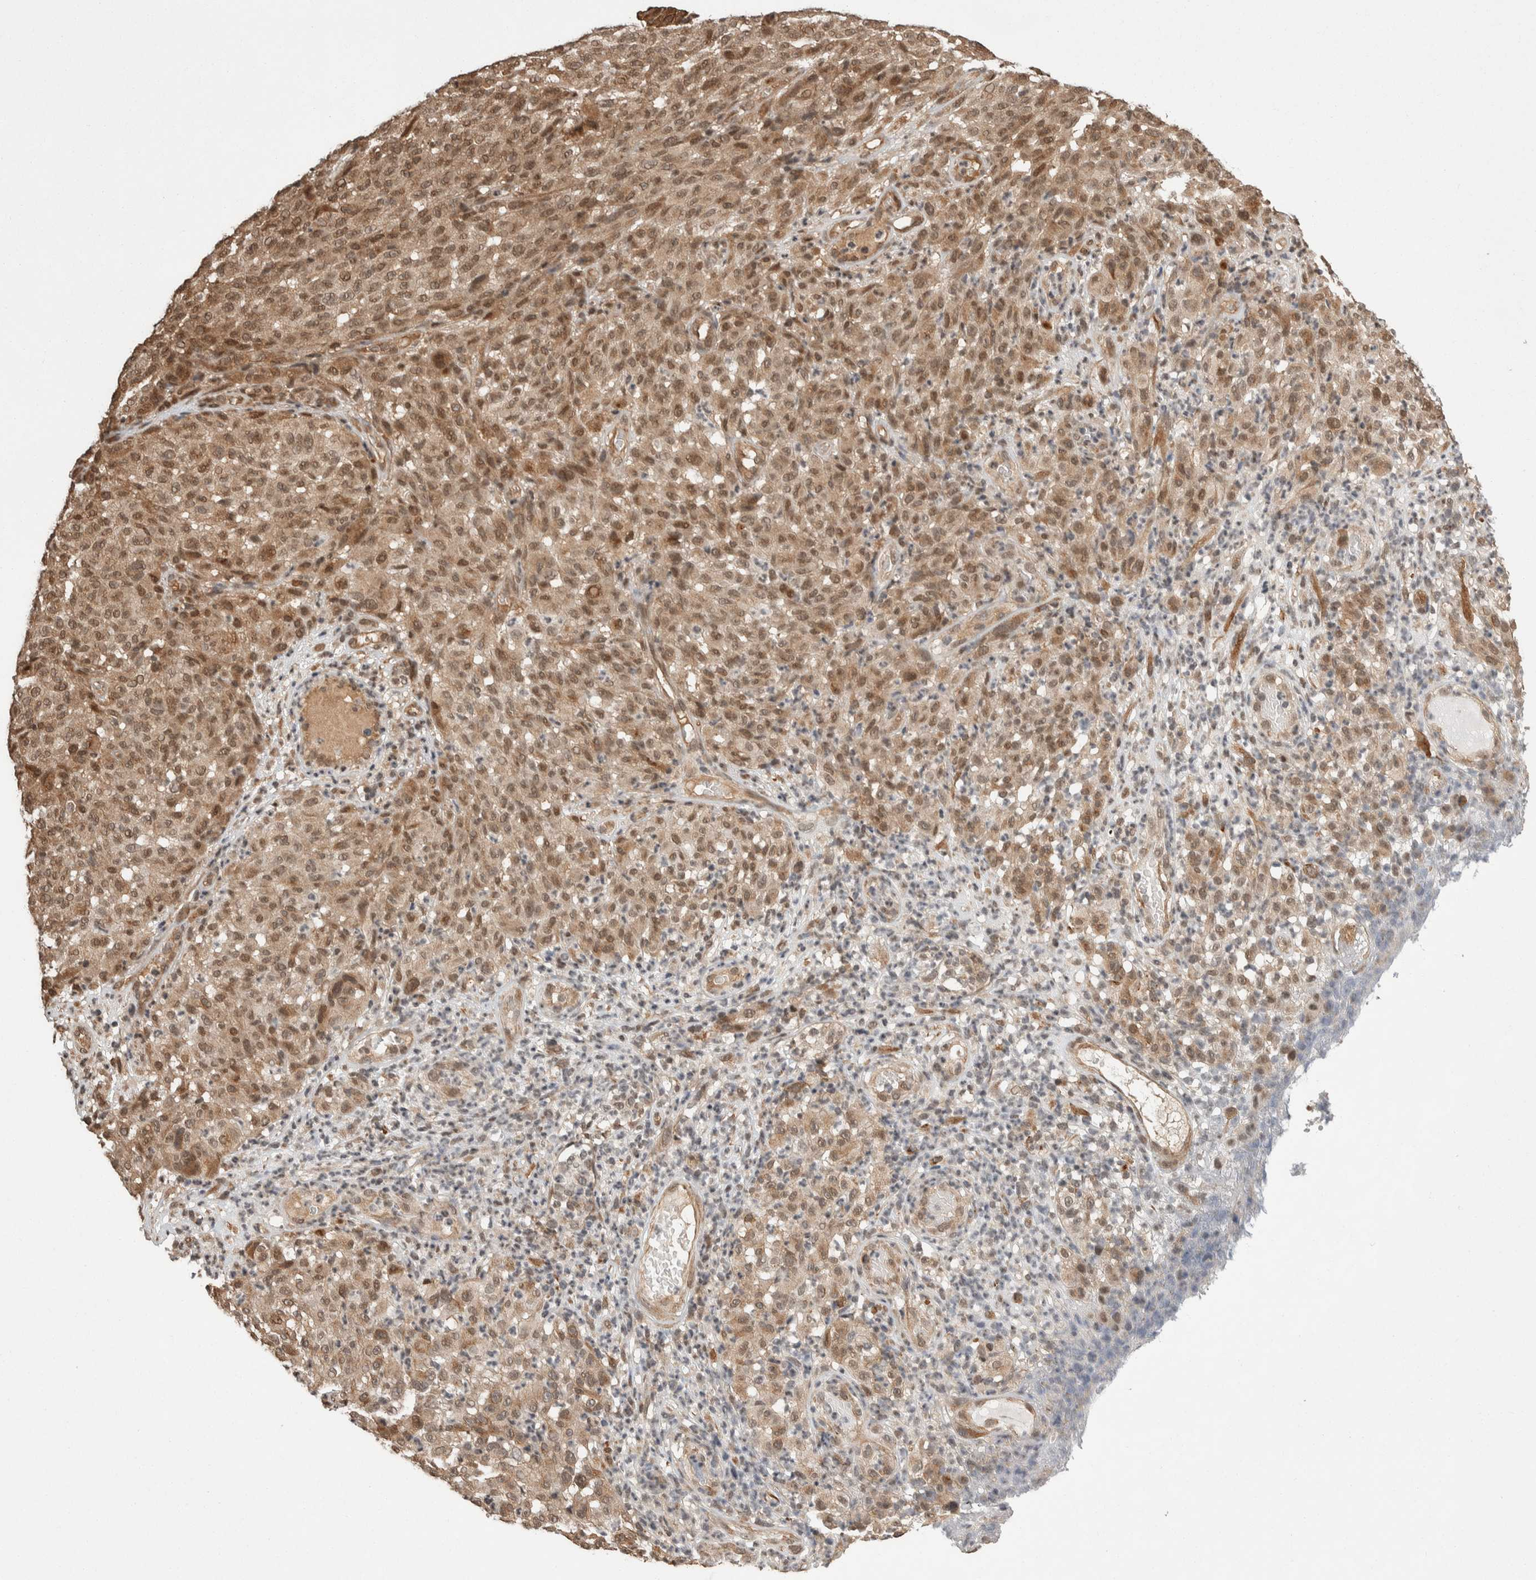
{"staining": {"intensity": "moderate", "quantity": ">75%", "location": "nuclear"}, "tissue": "melanoma", "cell_type": "Tumor cells", "image_type": "cancer", "snomed": [{"axis": "morphology", "description": "Malignant melanoma, NOS"}, {"axis": "topography", "description": "Skin"}], "caption": "Immunohistochemistry (IHC) of human melanoma reveals medium levels of moderate nuclear staining in approximately >75% of tumor cells.", "gene": "ZNF592", "patient": {"sex": "female", "age": 82}}